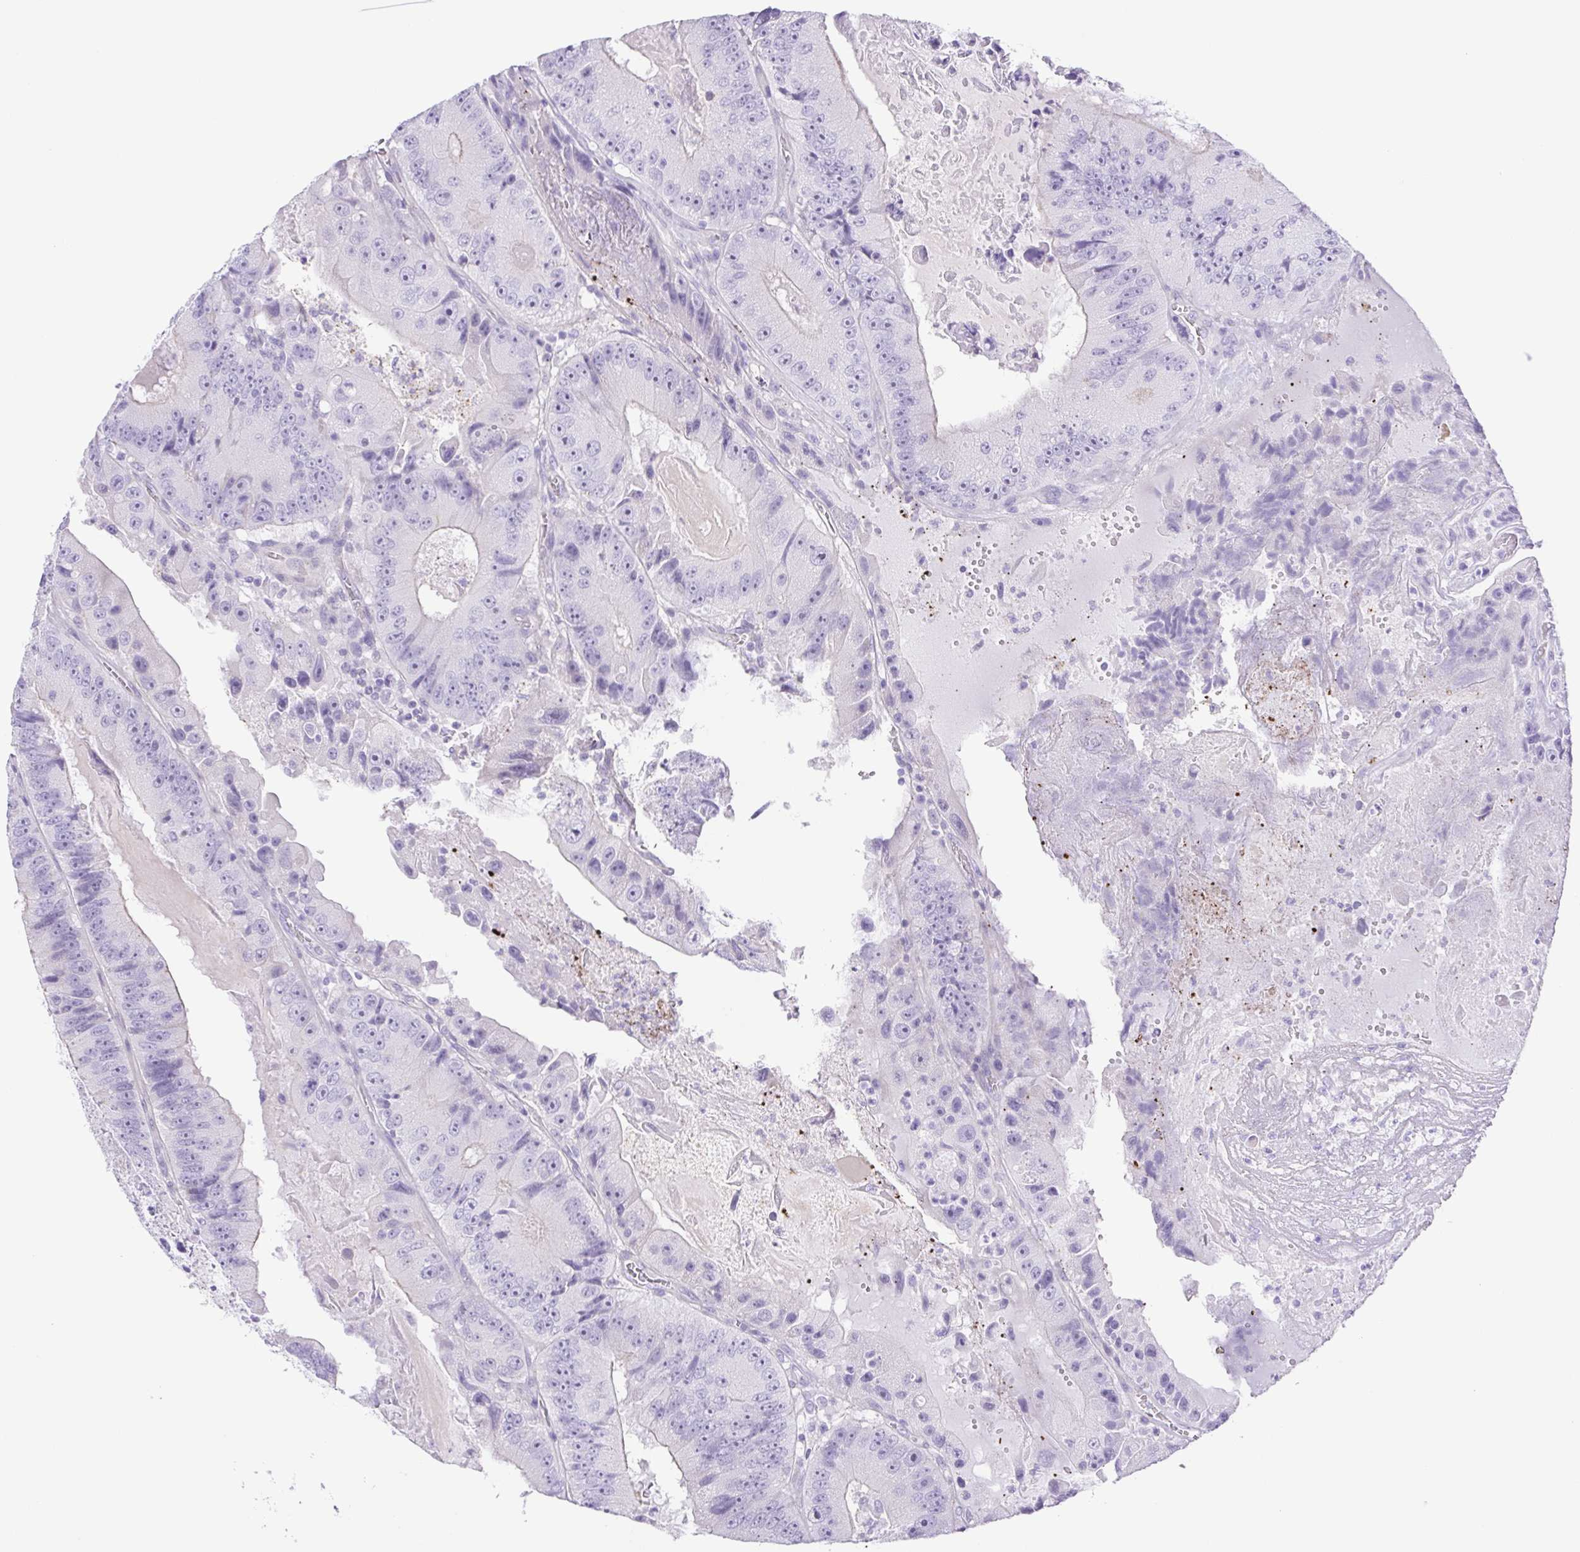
{"staining": {"intensity": "negative", "quantity": "none", "location": "none"}, "tissue": "colorectal cancer", "cell_type": "Tumor cells", "image_type": "cancer", "snomed": [{"axis": "morphology", "description": "Adenocarcinoma, NOS"}, {"axis": "topography", "description": "Colon"}], "caption": "Immunohistochemical staining of human colorectal cancer (adenocarcinoma) shows no significant staining in tumor cells. Nuclei are stained in blue.", "gene": "CDSN", "patient": {"sex": "female", "age": 86}}